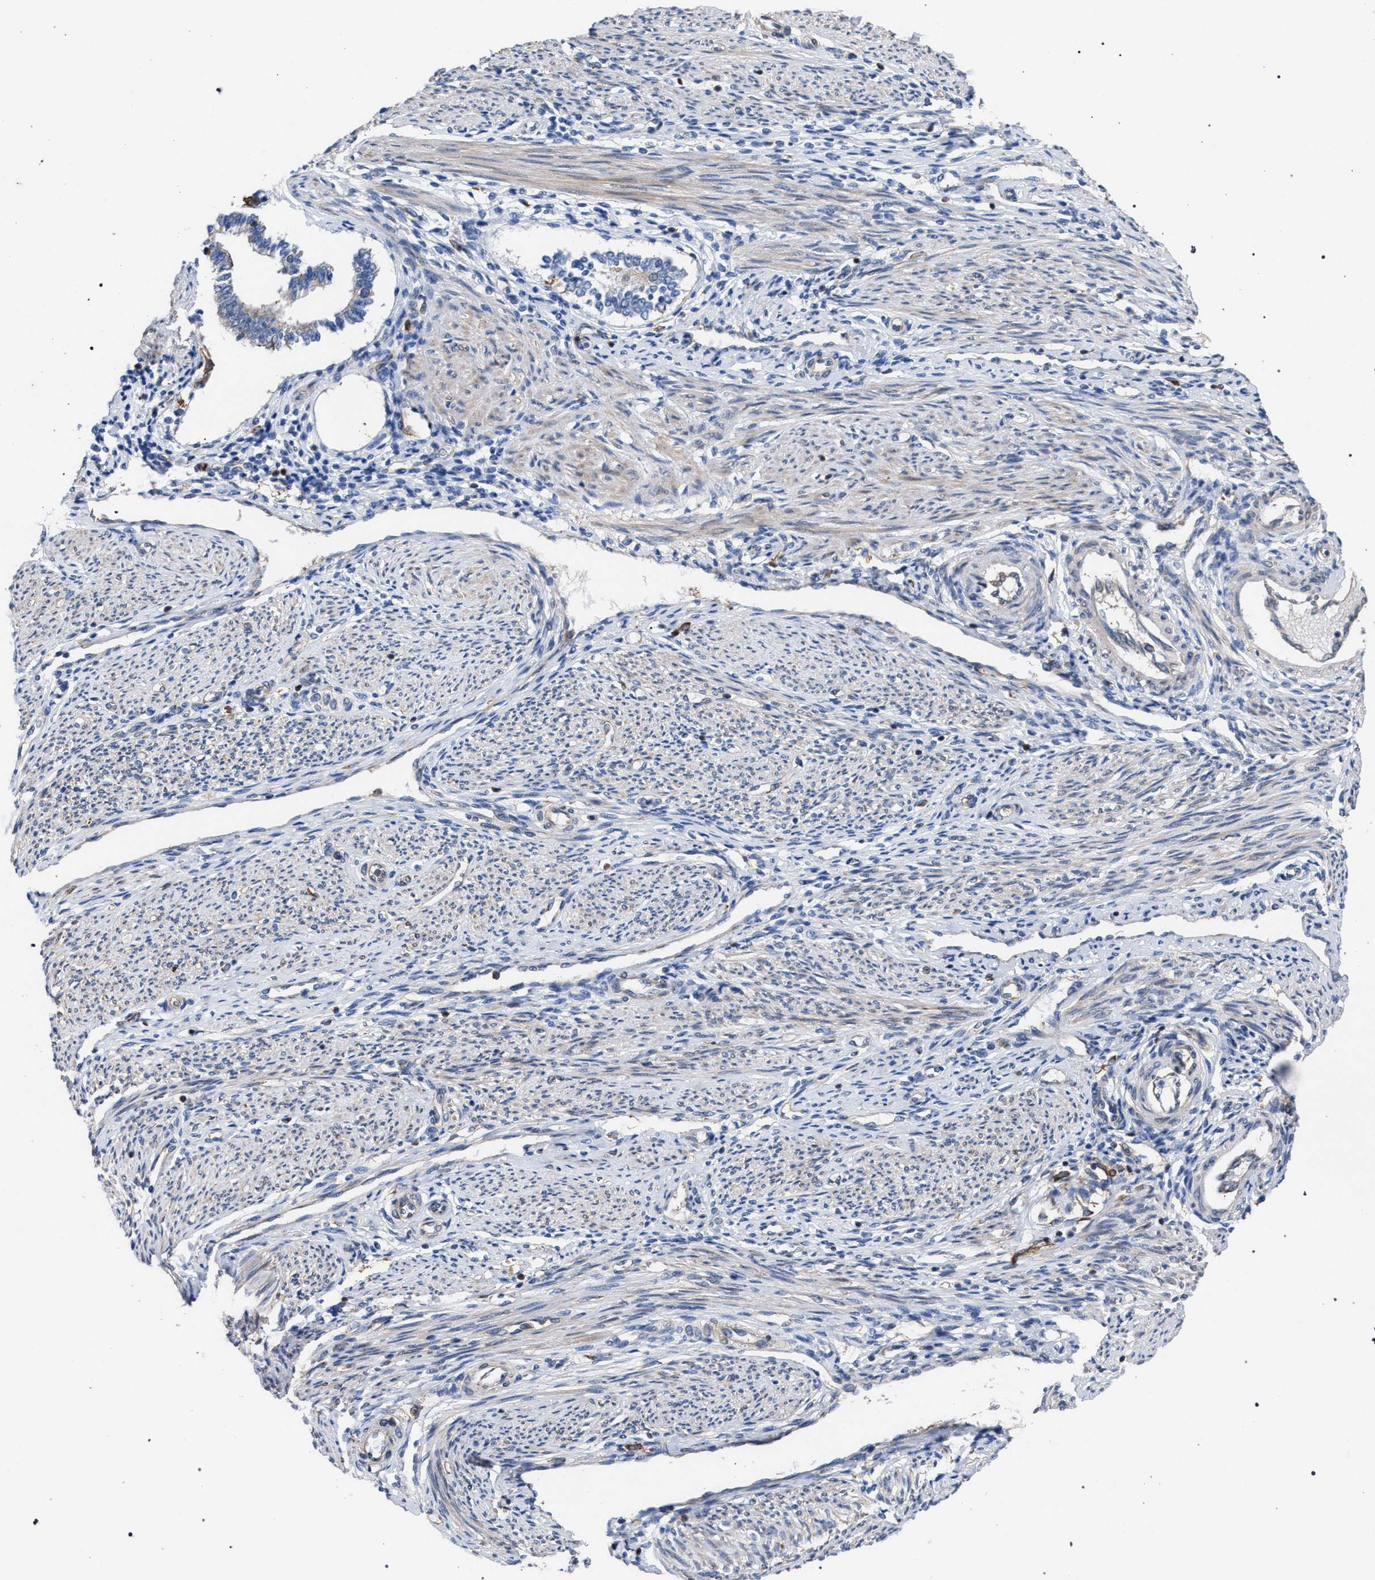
{"staining": {"intensity": "weak", "quantity": ">75%", "location": "cytoplasmic/membranous"}, "tissue": "endometrium", "cell_type": "Cells in endometrial stroma", "image_type": "normal", "snomed": [{"axis": "morphology", "description": "Normal tissue, NOS"}, {"axis": "topography", "description": "Endometrium"}], "caption": "This is an image of IHC staining of unremarkable endometrium, which shows weak staining in the cytoplasmic/membranous of cells in endometrial stroma.", "gene": "CDR2L", "patient": {"sex": "female", "age": 42}}